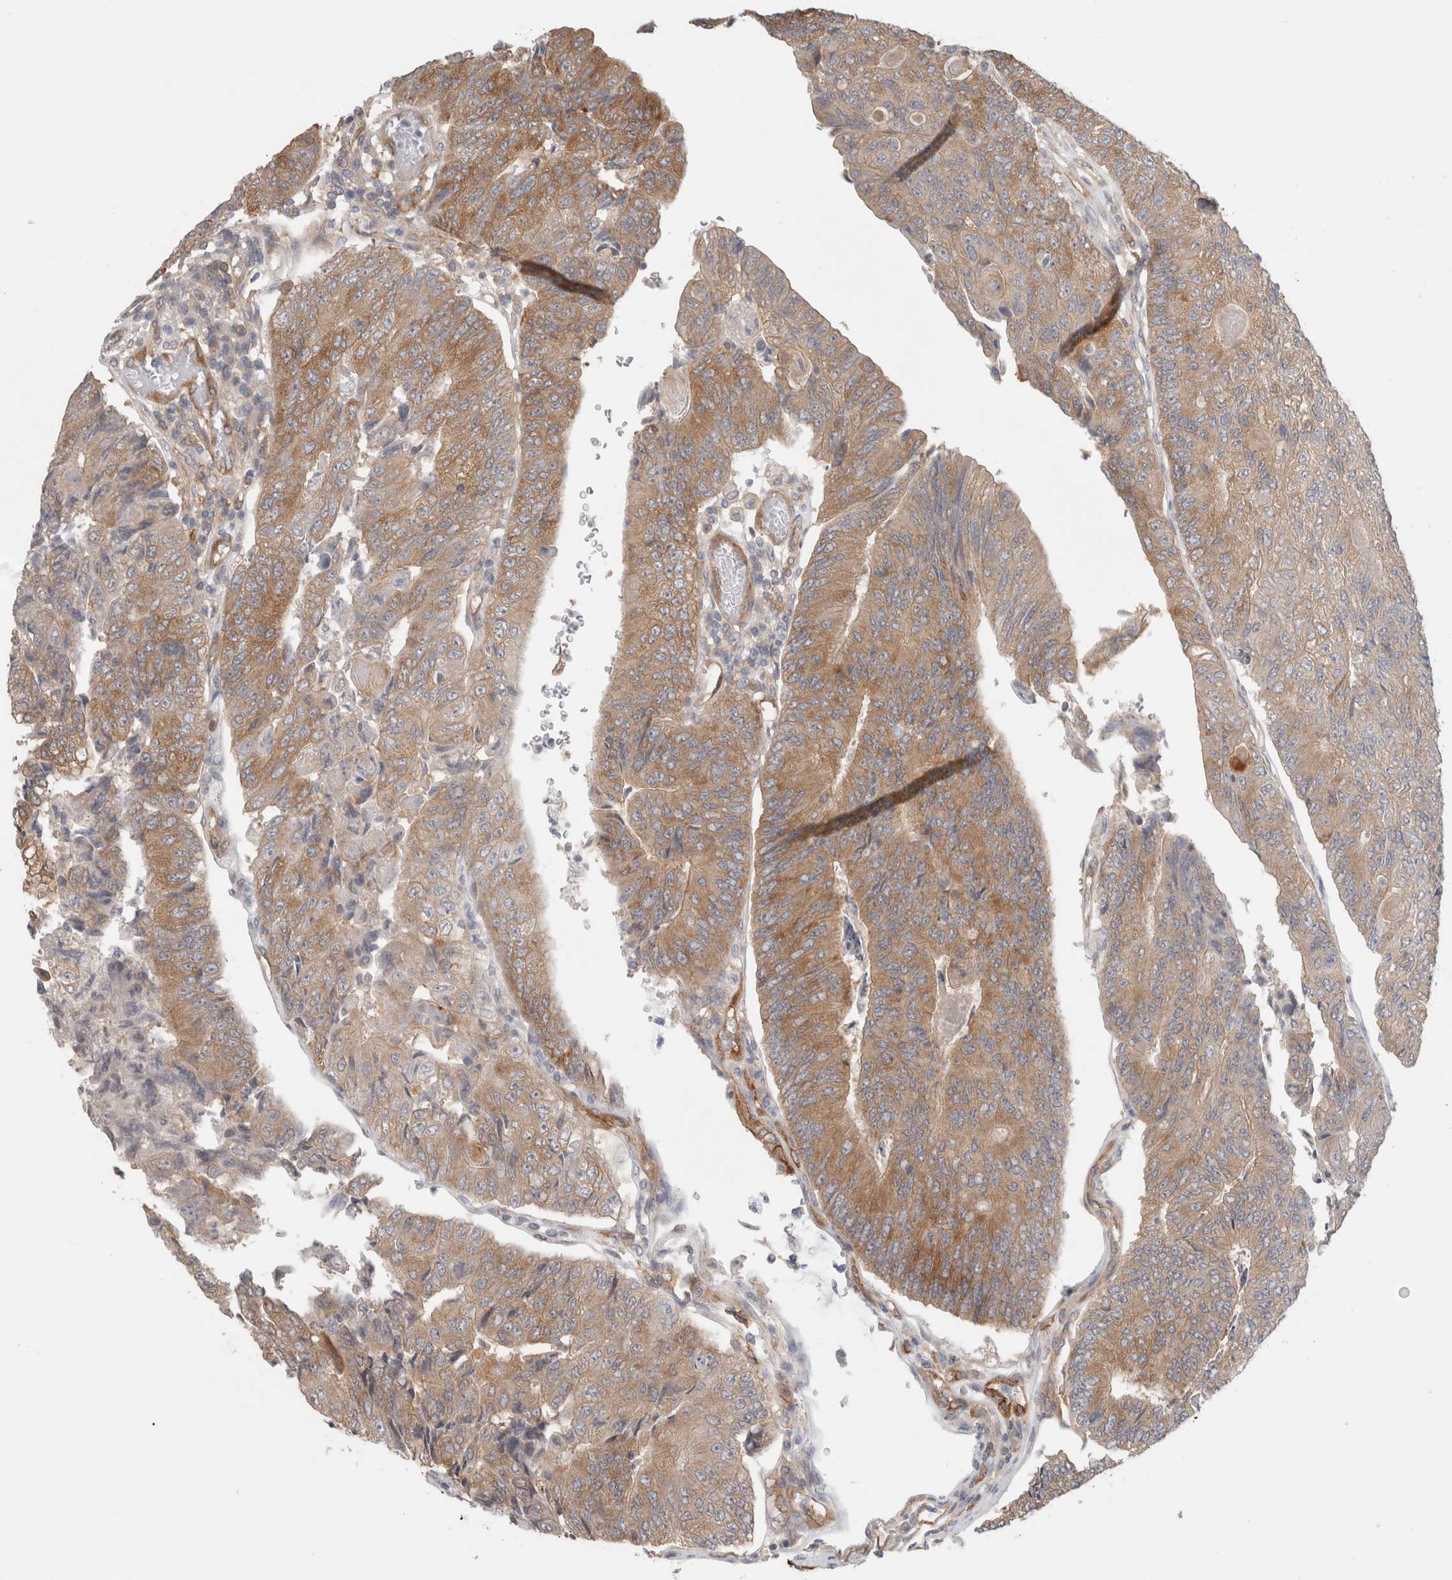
{"staining": {"intensity": "moderate", "quantity": ">75%", "location": "cytoplasmic/membranous"}, "tissue": "colorectal cancer", "cell_type": "Tumor cells", "image_type": "cancer", "snomed": [{"axis": "morphology", "description": "Adenocarcinoma, NOS"}, {"axis": "topography", "description": "Colon"}], "caption": "High-magnification brightfield microscopy of colorectal cancer (adenocarcinoma) stained with DAB (brown) and counterstained with hematoxylin (blue). tumor cells exhibit moderate cytoplasmic/membranous expression is present in approximately>75% of cells.", "gene": "RASAL2", "patient": {"sex": "female", "age": 67}}